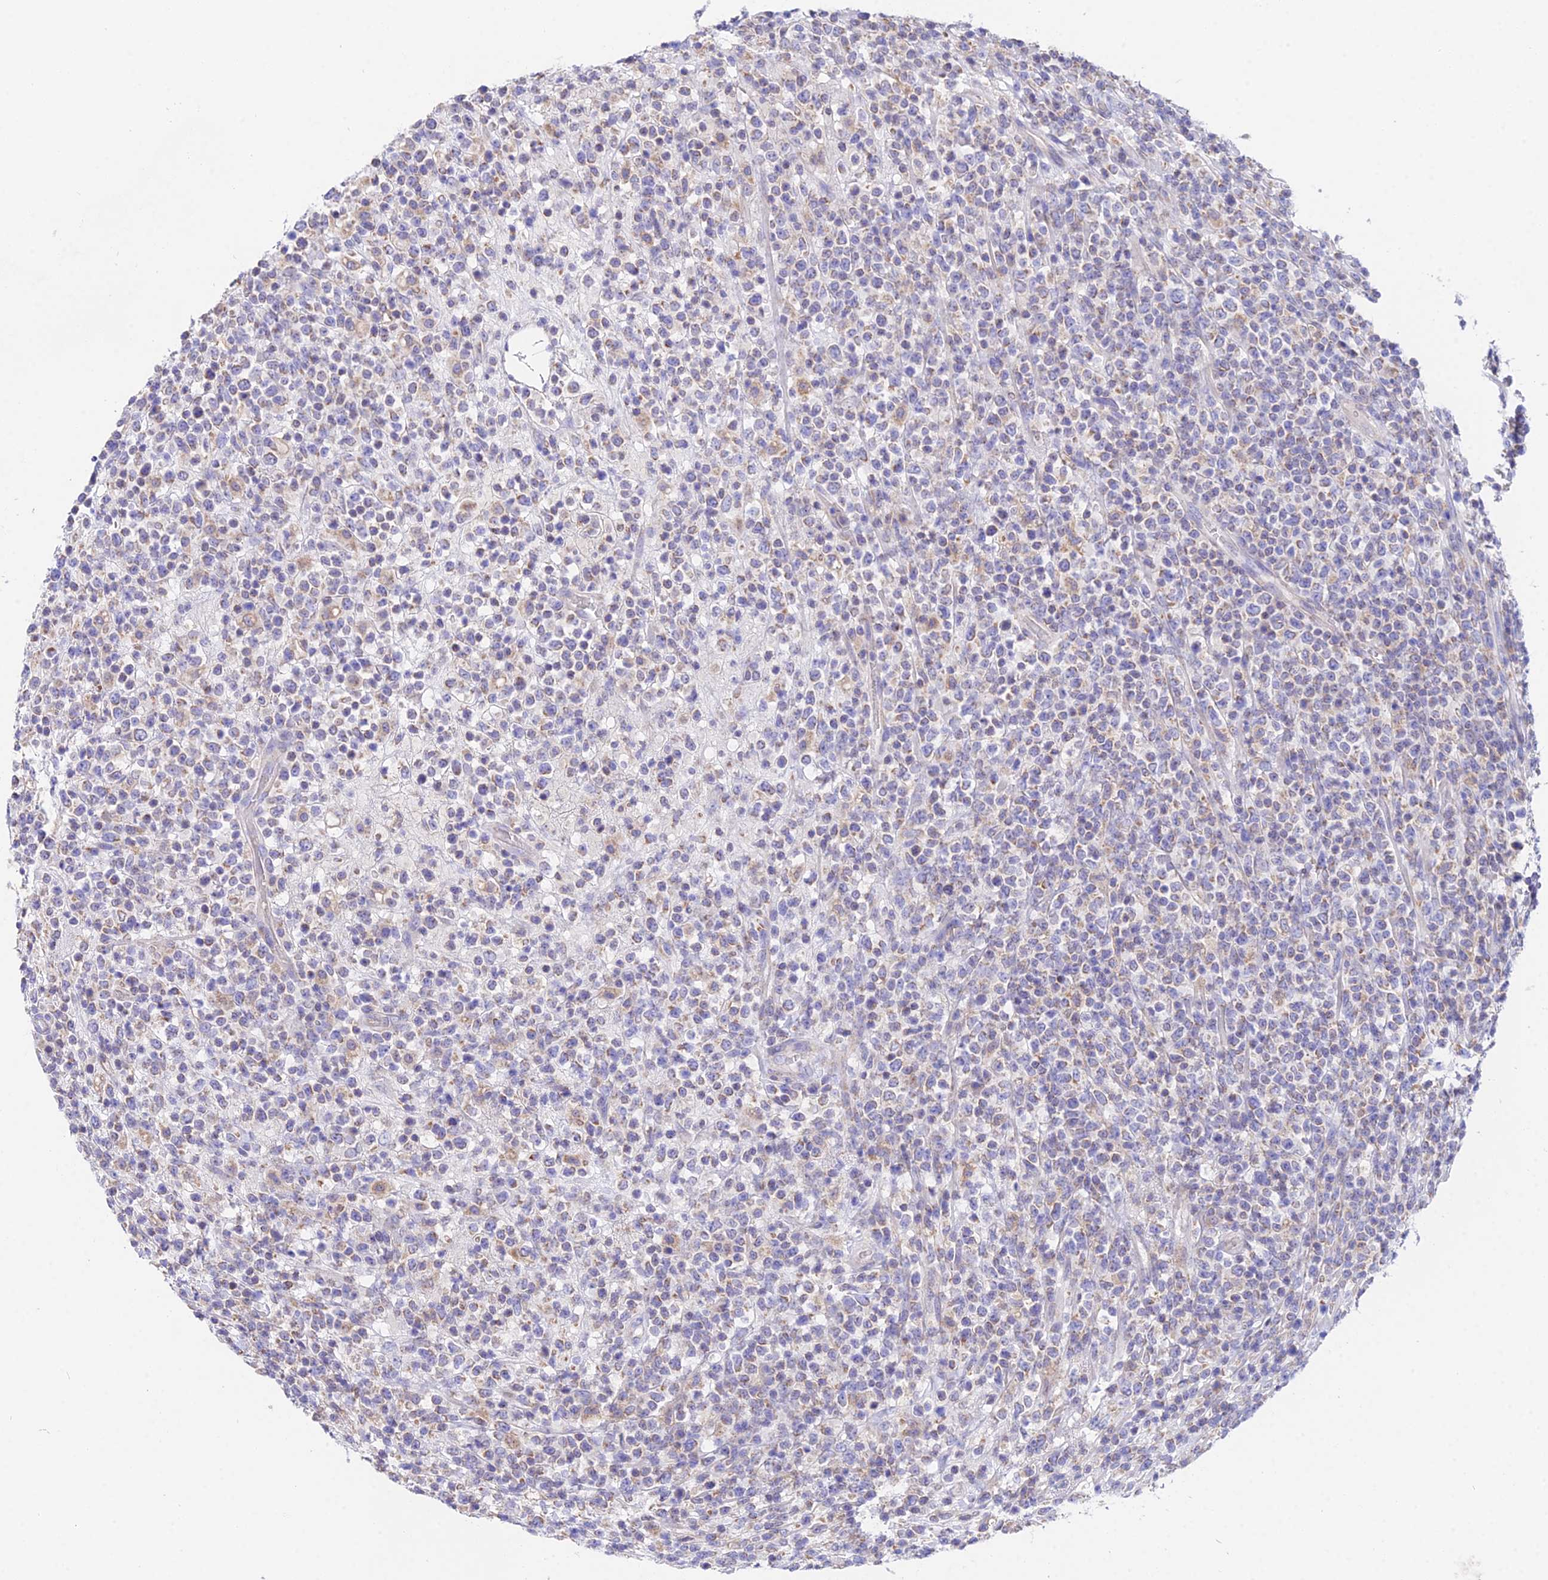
{"staining": {"intensity": "weak", "quantity": "<25%", "location": "cytoplasmic/membranous"}, "tissue": "lymphoma", "cell_type": "Tumor cells", "image_type": "cancer", "snomed": [{"axis": "morphology", "description": "Malignant lymphoma, non-Hodgkin's type, High grade"}, {"axis": "topography", "description": "Colon"}], "caption": "Human lymphoma stained for a protein using immunohistochemistry reveals no staining in tumor cells.", "gene": "PPP2R2C", "patient": {"sex": "female", "age": 53}}